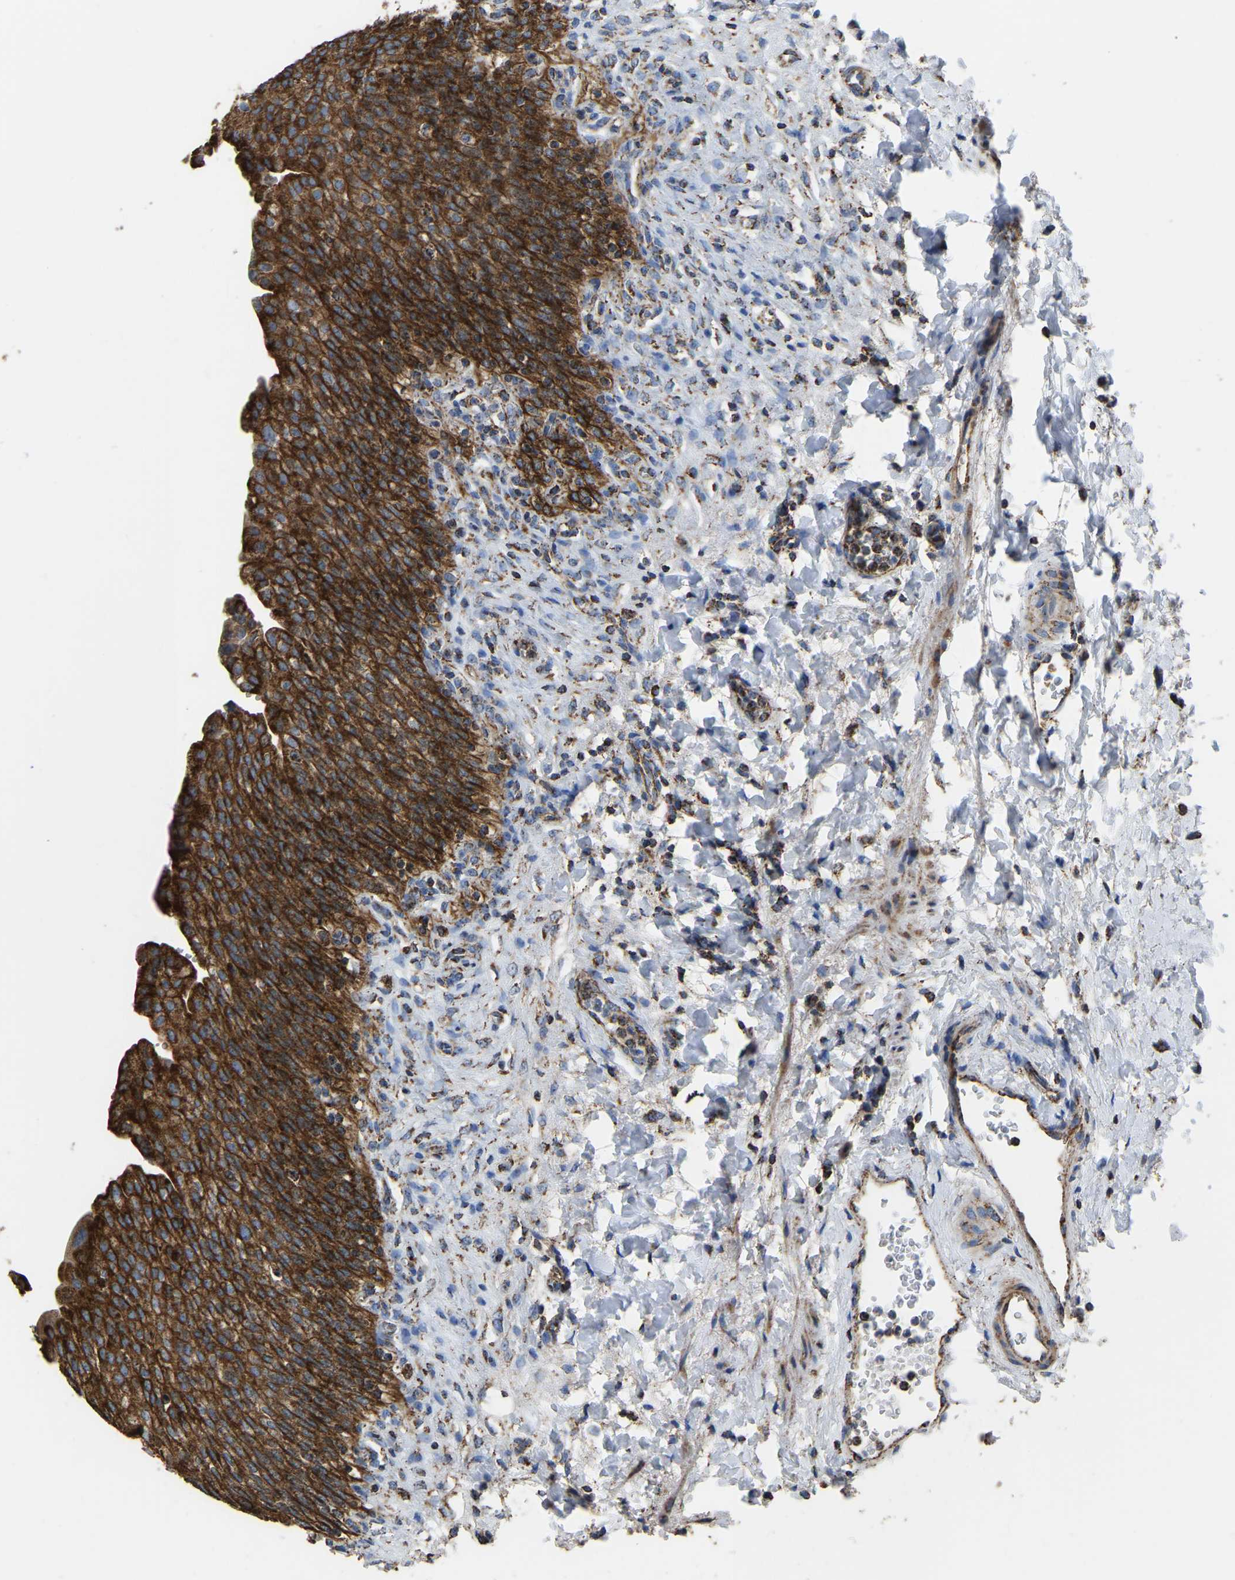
{"staining": {"intensity": "strong", "quantity": ">75%", "location": "cytoplasmic/membranous"}, "tissue": "urinary bladder", "cell_type": "Urothelial cells", "image_type": "normal", "snomed": [{"axis": "morphology", "description": "Urothelial carcinoma, High grade"}, {"axis": "topography", "description": "Urinary bladder"}], "caption": "Immunohistochemistry (IHC) image of unremarkable urinary bladder: human urinary bladder stained using IHC demonstrates high levels of strong protein expression localized specifically in the cytoplasmic/membranous of urothelial cells, appearing as a cytoplasmic/membranous brown color.", "gene": "ETFA", "patient": {"sex": "male", "age": 46}}